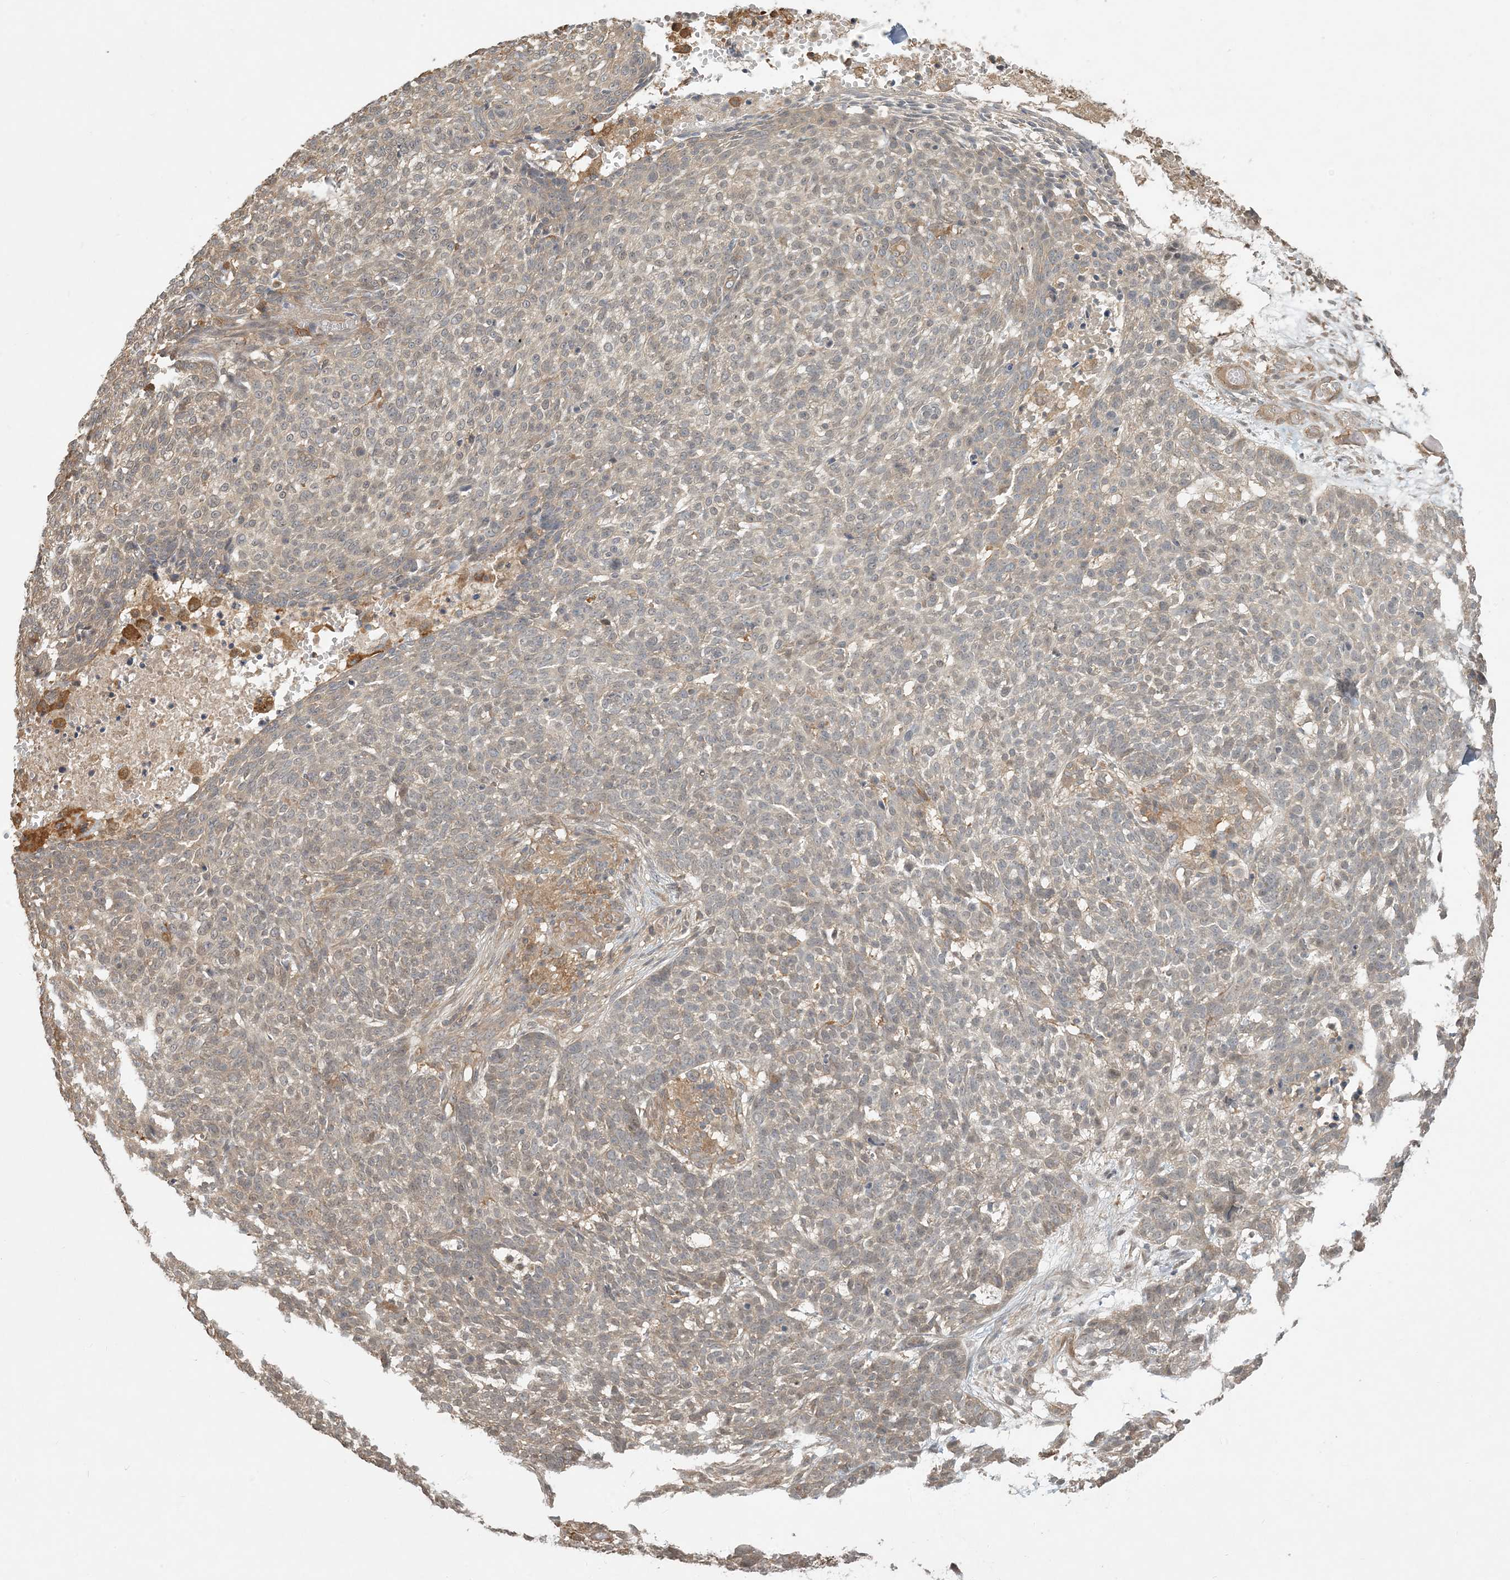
{"staining": {"intensity": "weak", "quantity": "<25%", "location": "cytoplasmic/membranous"}, "tissue": "skin cancer", "cell_type": "Tumor cells", "image_type": "cancer", "snomed": [{"axis": "morphology", "description": "Basal cell carcinoma"}, {"axis": "topography", "description": "Skin"}], "caption": "IHC image of neoplastic tissue: skin basal cell carcinoma stained with DAB exhibits no significant protein positivity in tumor cells.", "gene": "OBI1", "patient": {"sex": "male", "age": 85}}